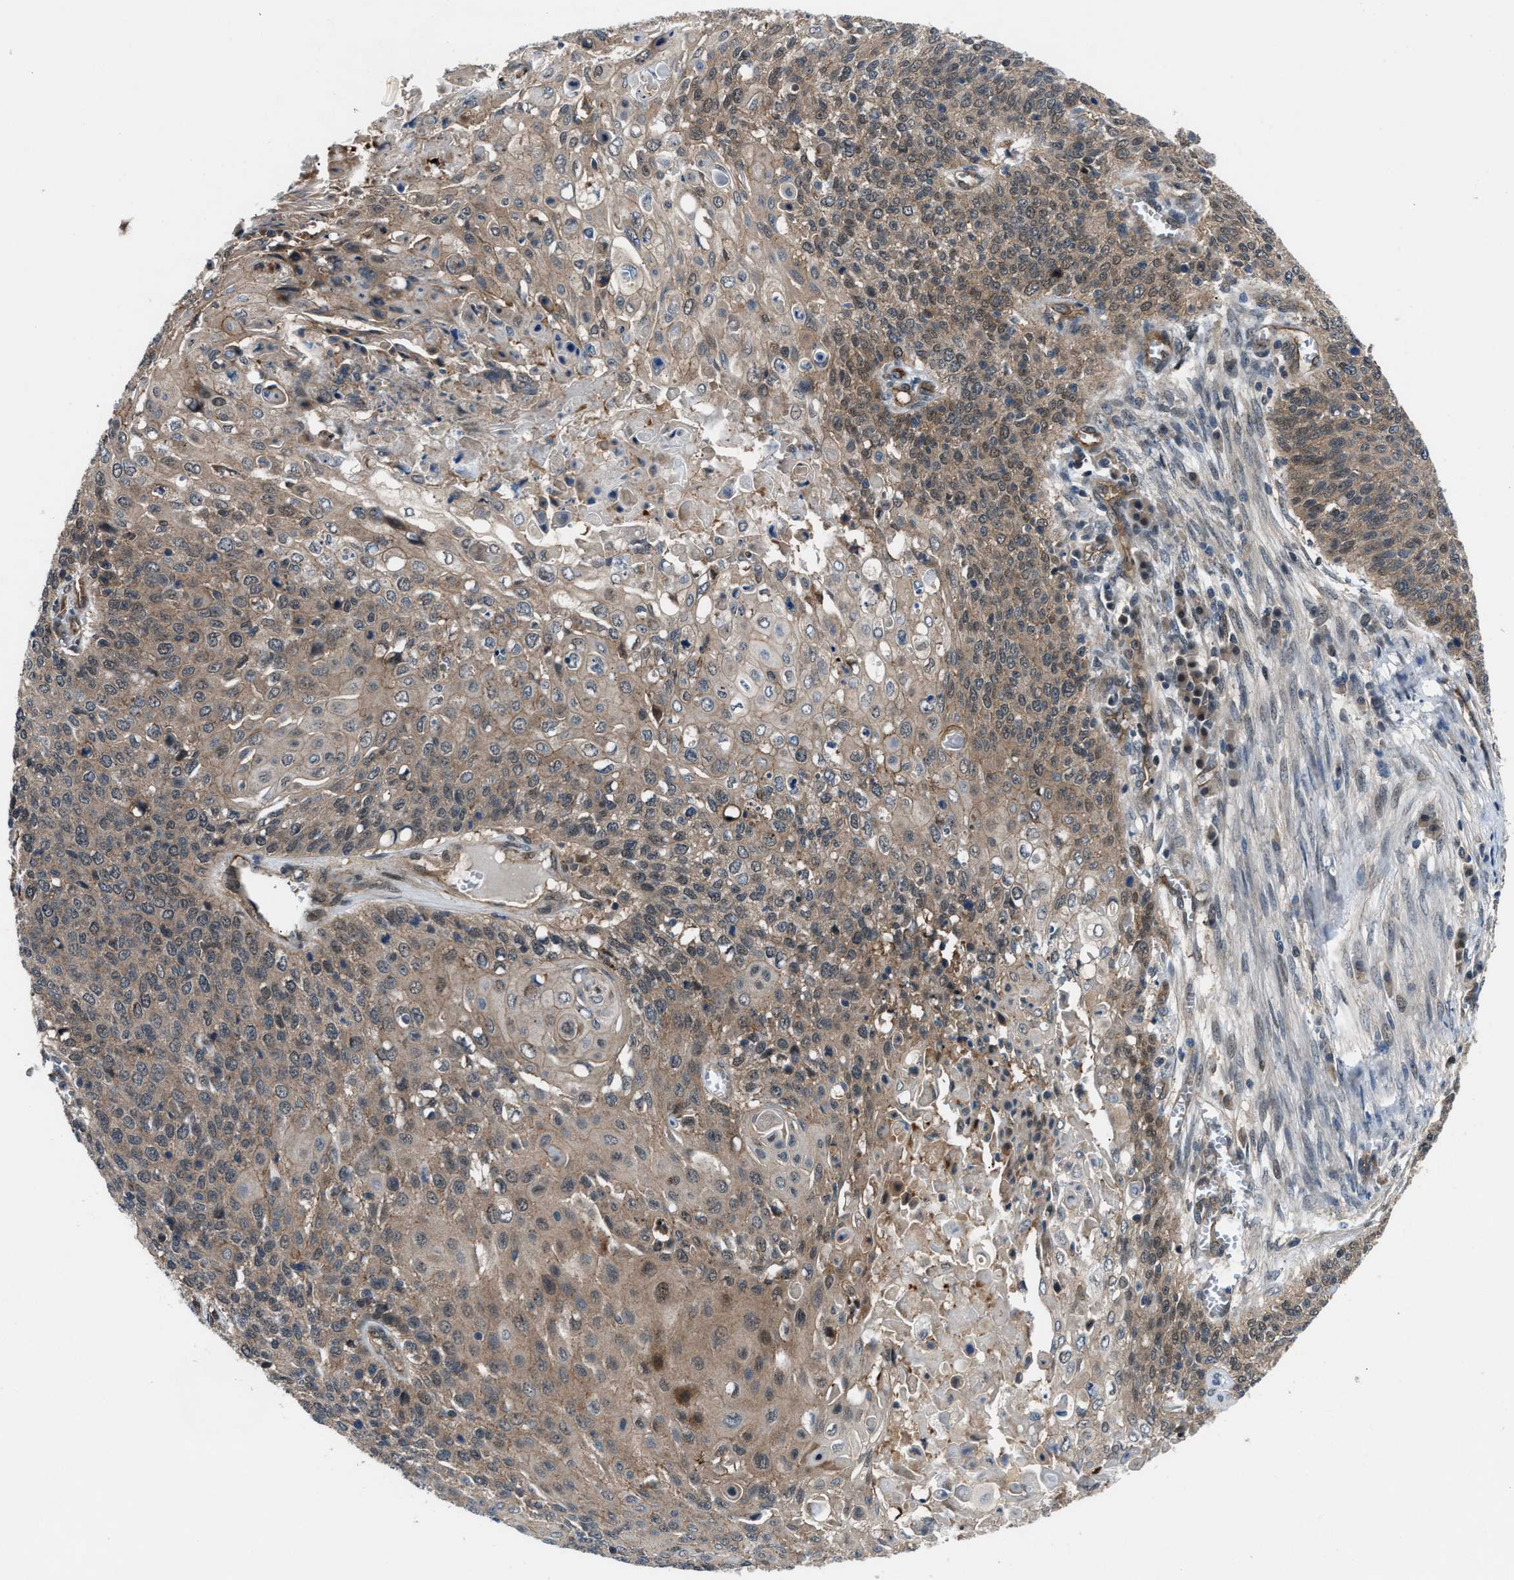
{"staining": {"intensity": "weak", "quantity": ">75%", "location": "cytoplasmic/membranous"}, "tissue": "cervical cancer", "cell_type": "Tumor cells", "image_type": "cancer", "snomed": [{"axis": "morphology", "description": "Squamous cell carcinoma, NOS"}, {"axis": "topography", "description": "Cervix"}], "caption": "There is low levels of weak cytoplasmic/membranous expression in tumor cells of cervical cancer, as demonstrated by immunohistochemical staining (brown color).", "gene": "COPS2", "patient": {"sex": "female", "age": 39}}